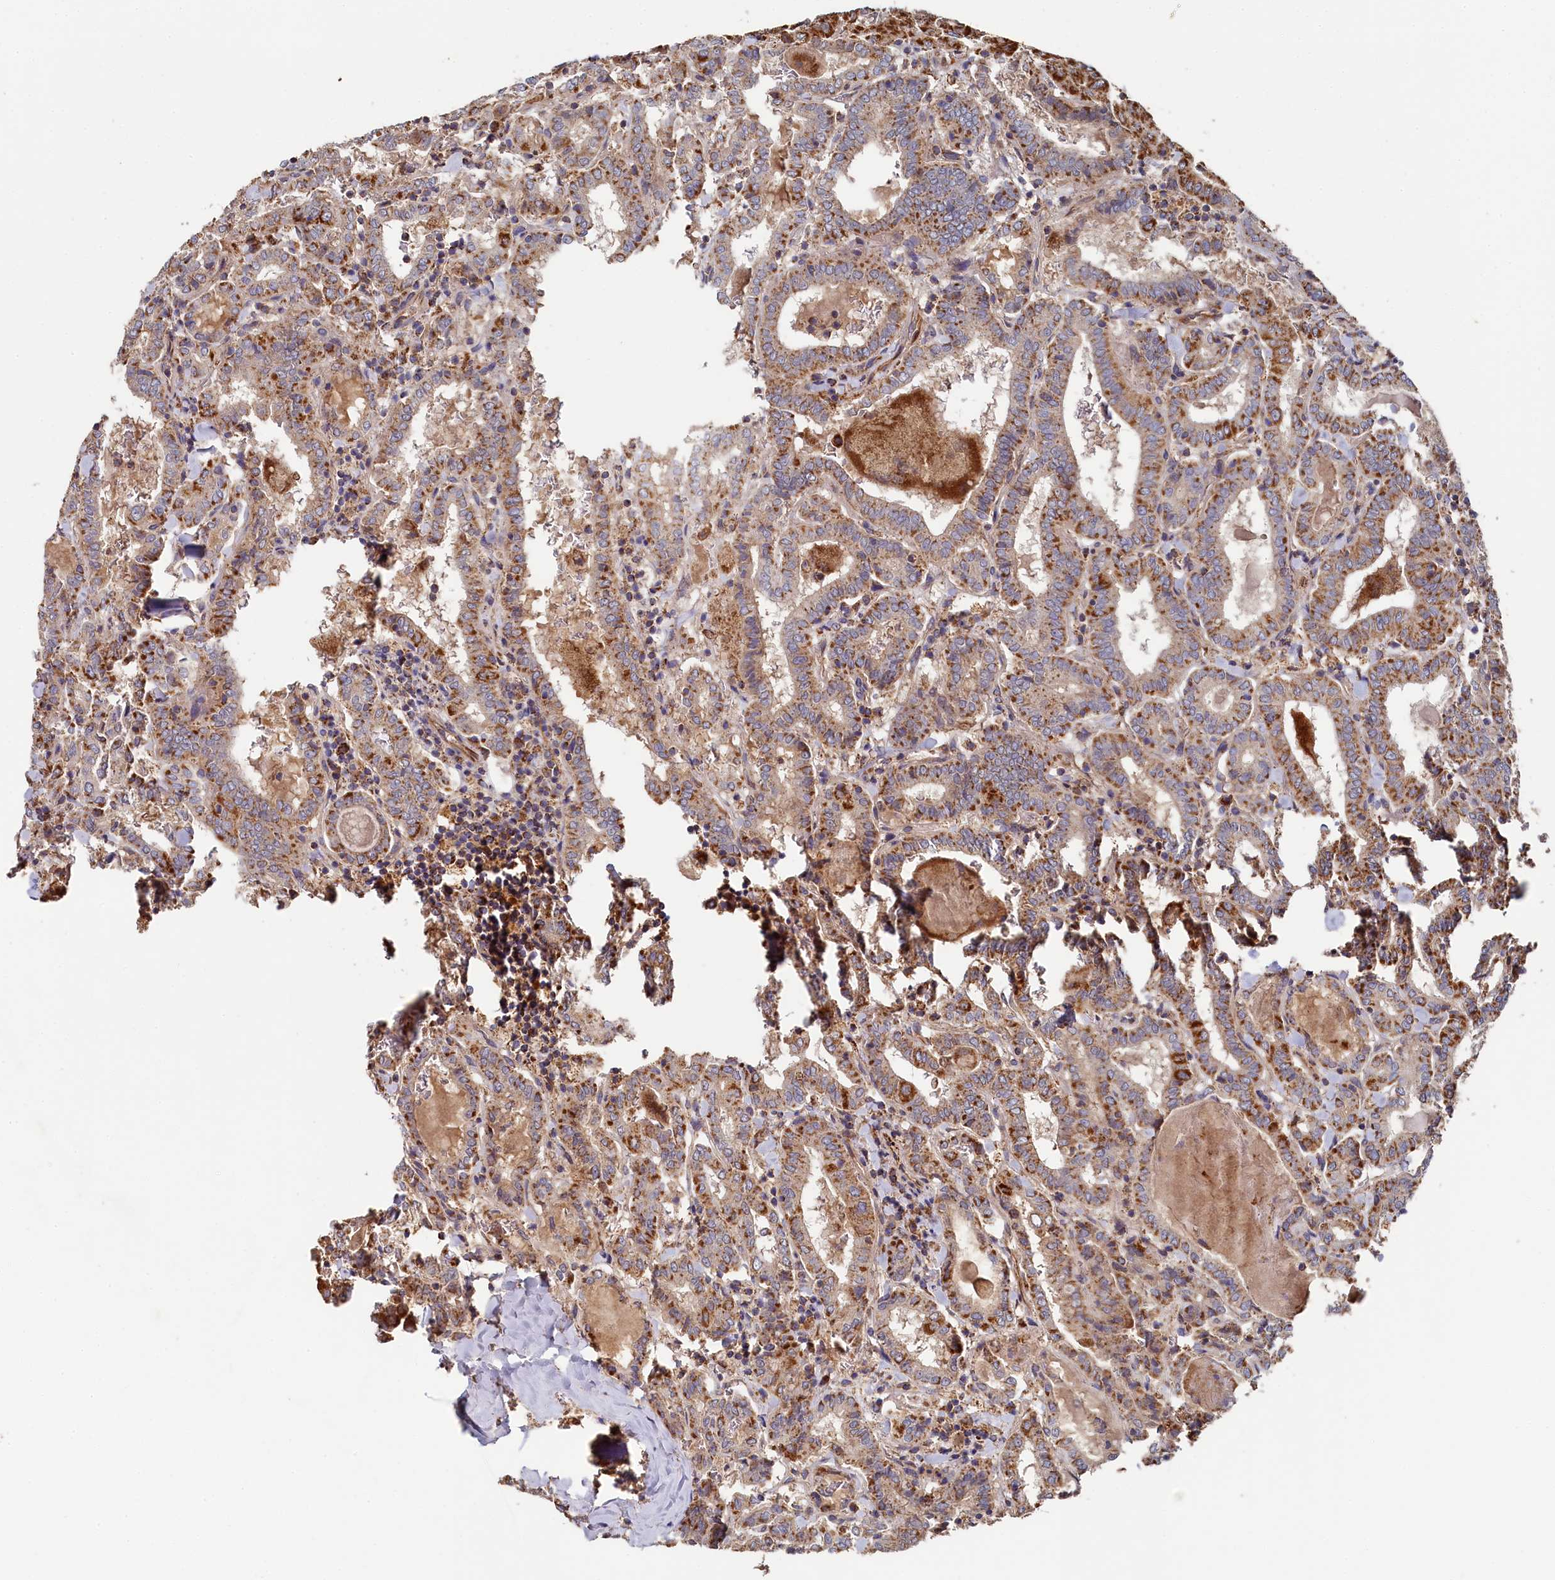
{"staining": {"intensity": "moderate", "quantity": ">75%", "location": "cytoplasmic/membranous"}, "tissue": "thyroid cancer", "cell_type": "Tumor cells", "image_type": "cancer", "snomed": [{"axis": "morphology", "description": "Papillary adenocarcinoma, NOS"}, {"axis": "topography", "description": "Thyroid gland"}], "caption": "Tumor cells demonstrate moderate cytoplasmic/membranous expression in approximately >75% of cells in thyroid cancer (papillary adenocarcinoma). The staining was performed using DAB, with brown indicating positive protein expression. Nuclei are stained blue with hematoxylin.", "gene": "HAUS2", "patient": {"sex": "female", "age": 72}}